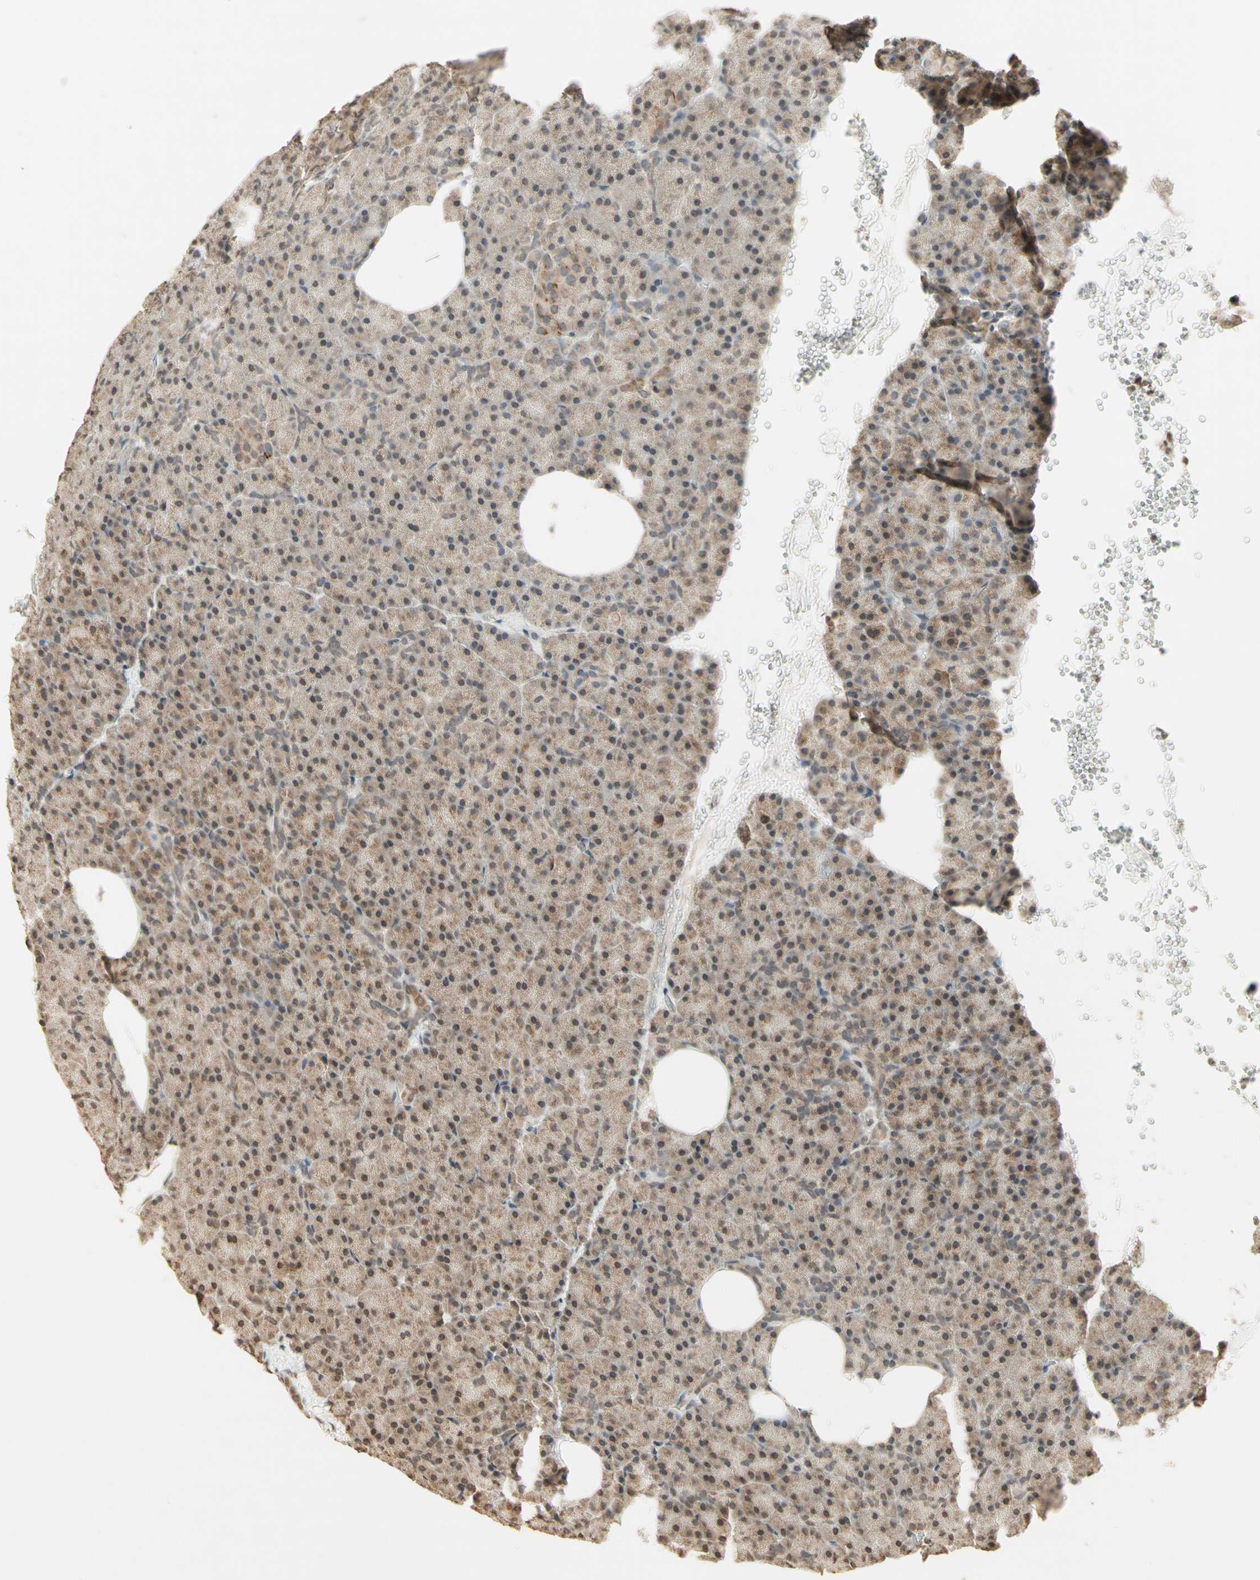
{"staining": {"intensity": "weak", "quantity": ">75%", "location": "cytoplasmic/membranous,nuclear"}, "tissue": "pancreas", "cell_type": "Exocrine glandular cells", "image_type": "normal", "snomed": [{"axis": "morphology", "description": "Normal tissue, NOS"}, {"axis": "topography", "description": "Pancreas"}], "caption": "Weak cytoplasmic/membranous,nuclear positivity is present in about >75% of exocrine glandular cells in benign pancreas.", "gene": "CCNI", "patient": {"sex": "female", "age": 35}}